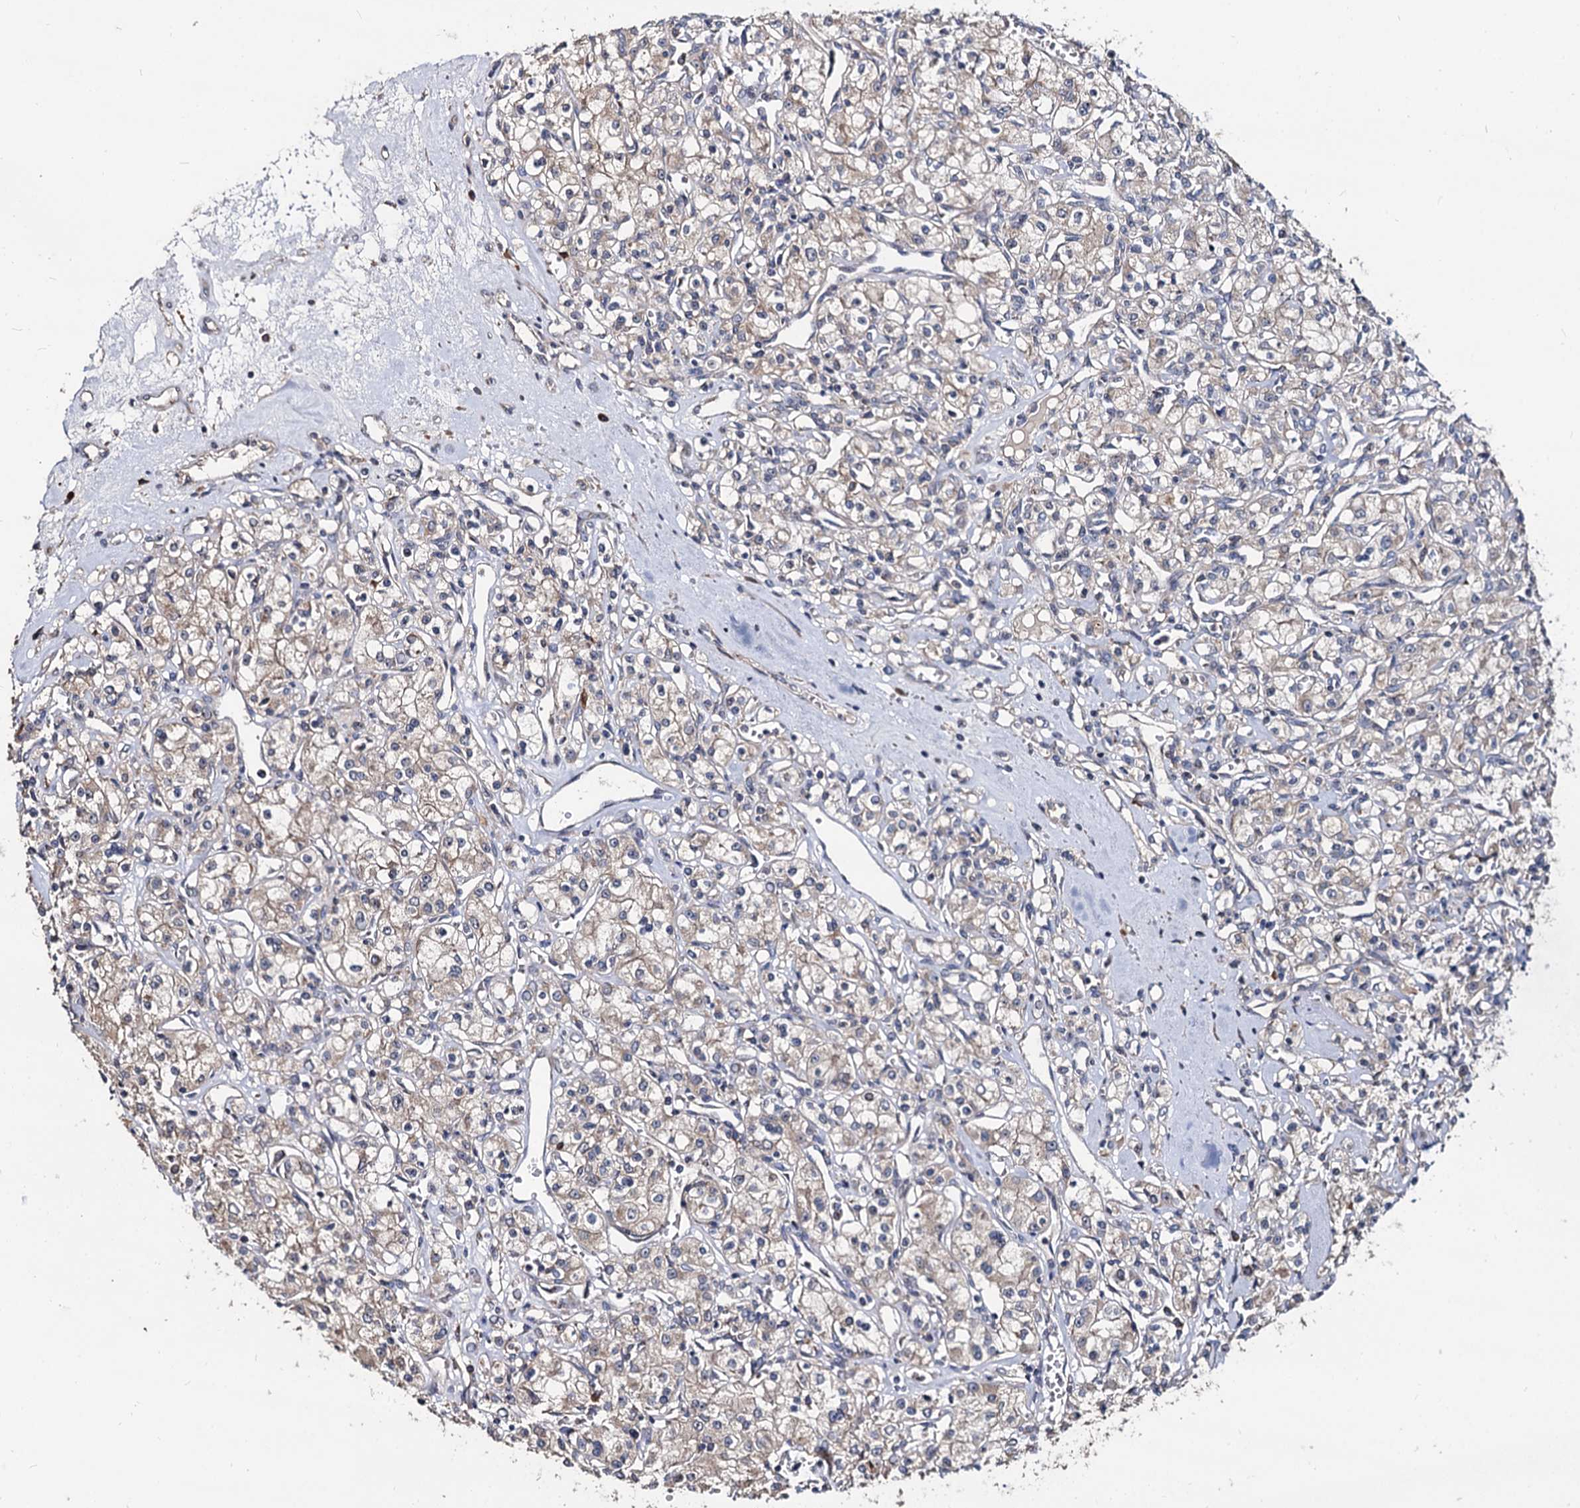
{"staining": {"intensity": "weak", "quantity": "25%-75%", "location": "cytoplasmic/membranous"}, "tissue": "renal cancer", "cell_type": "Tumor cells", "image_type": "cancer", "snomed": [{"axis": "morphology", "description": "Adenocarcinoma, NOS"}, {"axis": "topography", "description": "Kidney"}], "caption": "Weak cytoplasmic/membranous protein positivity is appreciated in approximately 25%-75% of tumor cells in adenocarcinoma (renal).", "gene": "WWC3", "patient": {"sex": "female", "age": 59}}